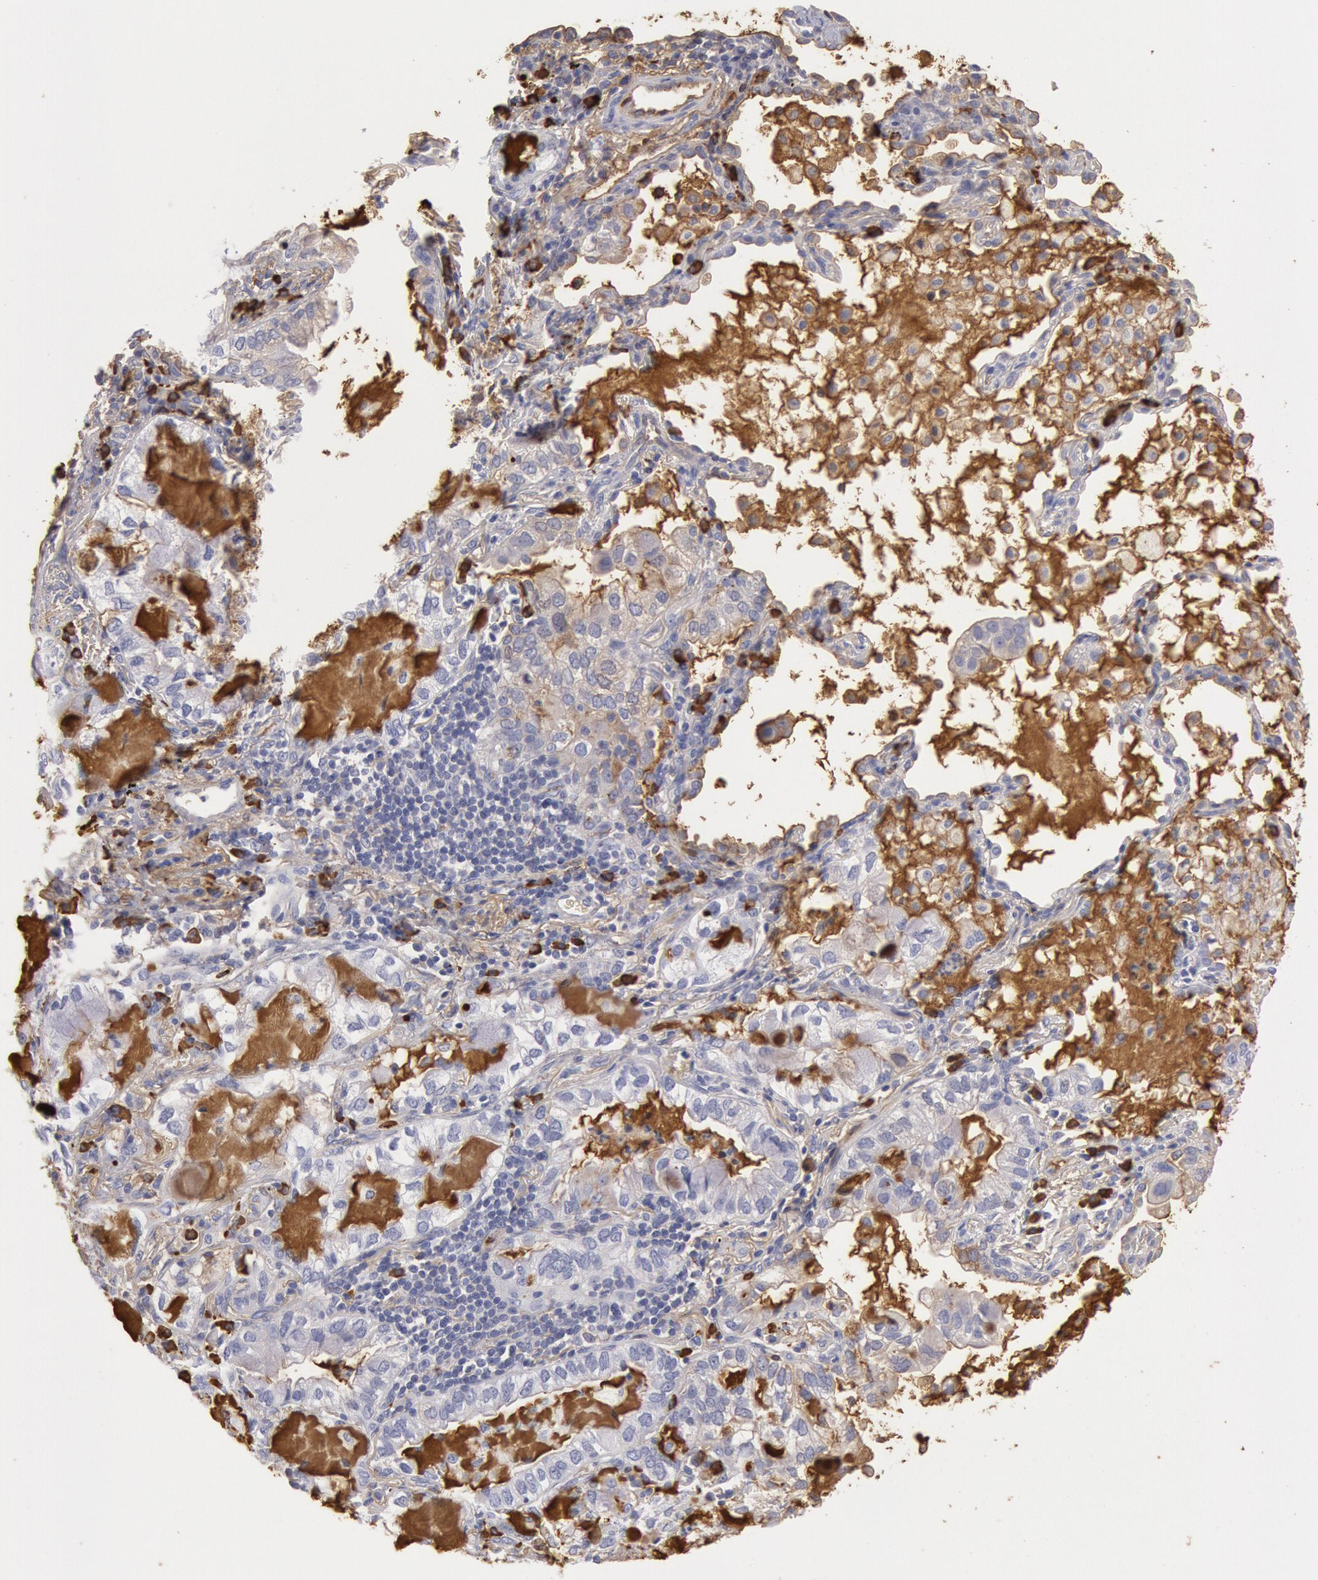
{"staining": {"intensity": "negative", "quantity": "none", "location": "none"}, "tissue": "lung cancer", "cell_type": "Tumor cells", "image_type": "cancer", "snomed": [{"axis": "morphology", "description": "Adenocarcinoma, NOS"}, {"axis": "topography", "description": "Lung"}], "caption": "Human lung cancer (adenocarcinoma) stained for a protein using immunohistochemistry (IHC) reveals no positivity in tumor cells.", "gene": "IGHA1", "patient": {"sex": "female", "age": 50}}